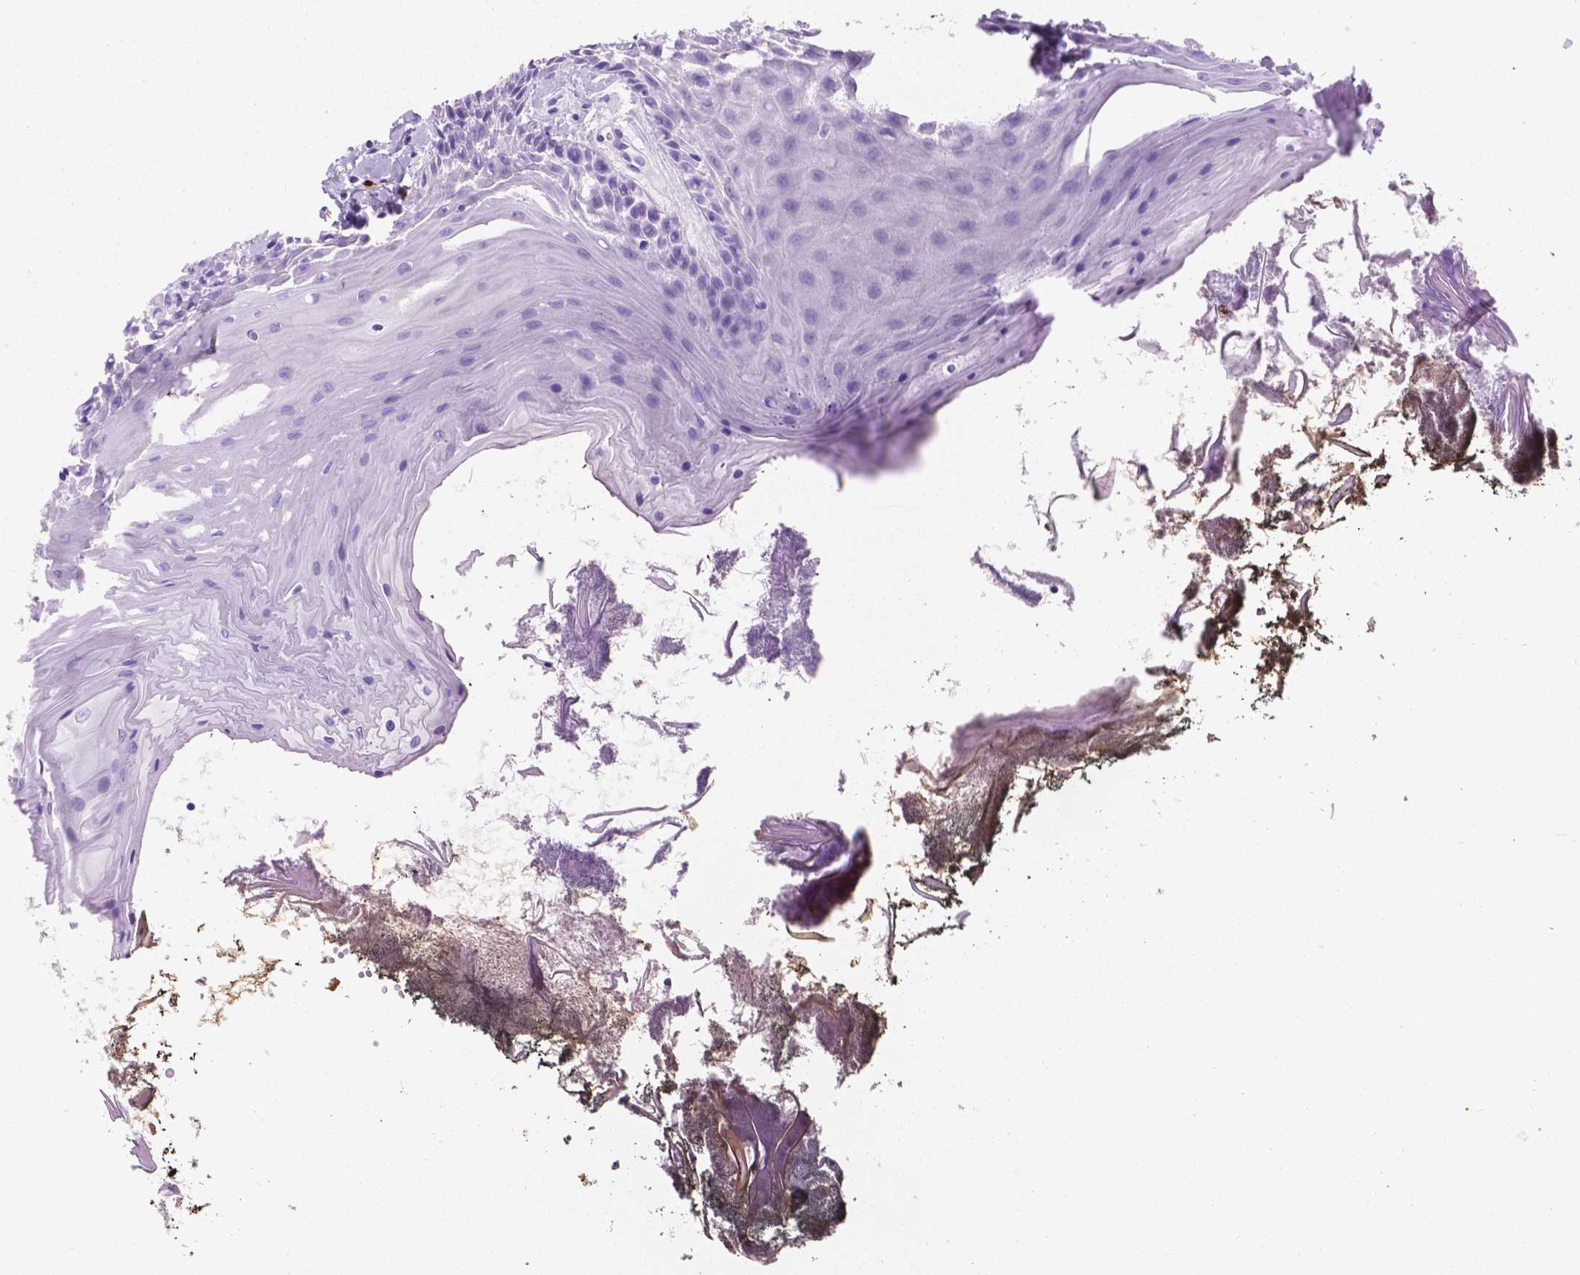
{"staining": {"intensity": "strong", "quantity": "<25%", "location": "cytoplasmic/membranous"}, "tissue": "oral mucosa", "cell_type": "Squamous epithelial cells", "image_type": "normal", "snomed": [{"axis": "morphology", "description": "Normal tissue, NOS"}, {"axis": "topography", "description": "Oral tissue"}], "caption": "Immunohistochemical staining of normal oral mucosa displays medium levels of strong cytoplasmic/membranous expression in about <25% of squamous epithelial cells. The staining was performed using DAB (3,3'-diaminobenzidine) to visualize the protein expression in brown, while the nuclei were stained in blue with hematoxylin (Magnification: 20x).", "gene": "MACF1", "patient": {"sex": "male", "age": 9}}